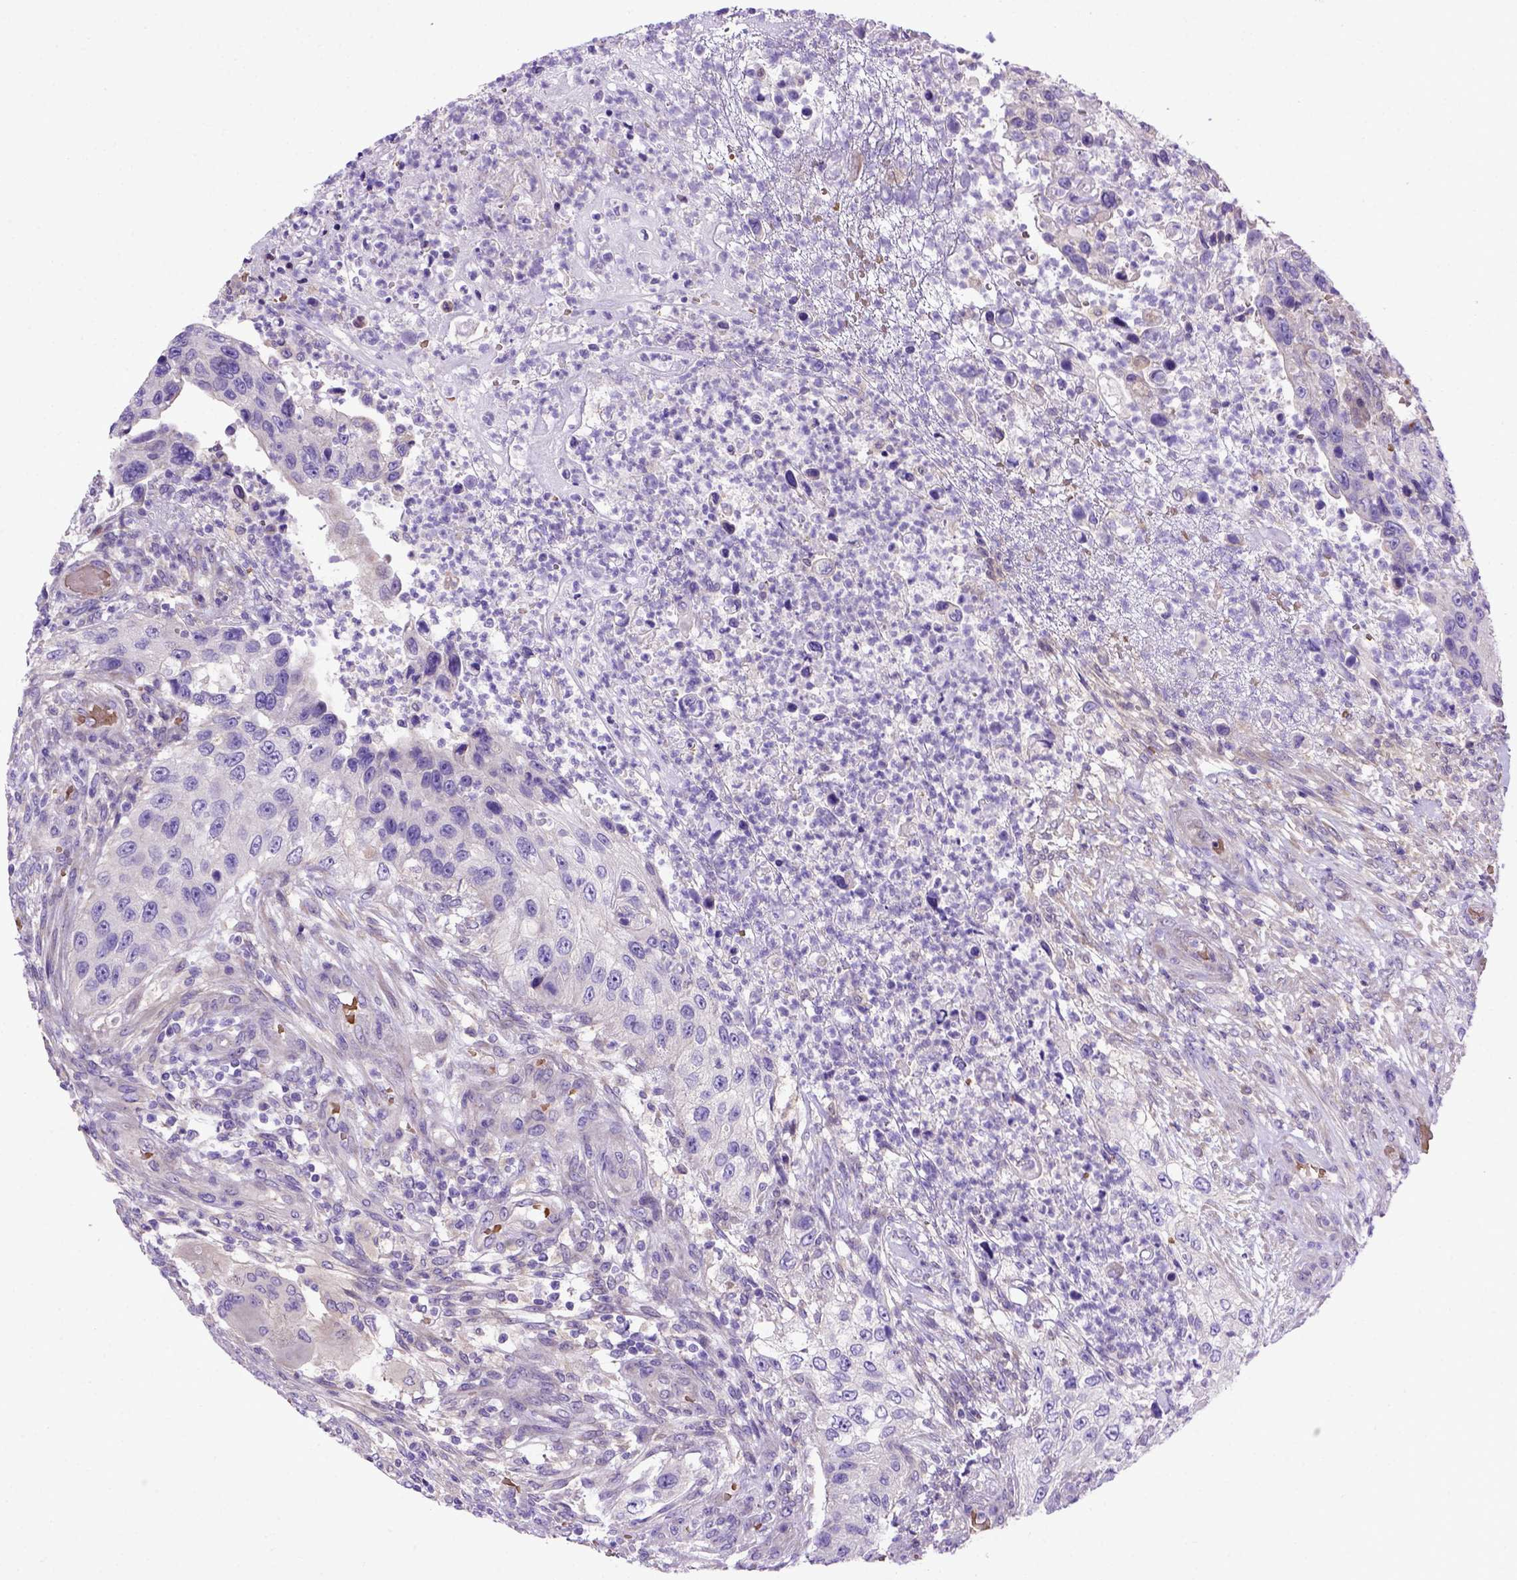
{"staining": {"intensity": "negative", "quantity": "none", "location": "none"}, "tissue": "urothelial cancer", "cell_type": "Tumor cells", "image_type": "cancer", "snomed": [{"axis": "morphology", "description": "Urothelial carcinoma, High grade"}, {"axis": "topography", "description": "Urinary bladder"}], "caption": "Micrograph shows no significant protein expression in tumor cells of high-grade urothelial carcinoma.", "gene": "ADAM12", "patient": {"sex": "female", "age": 60}}